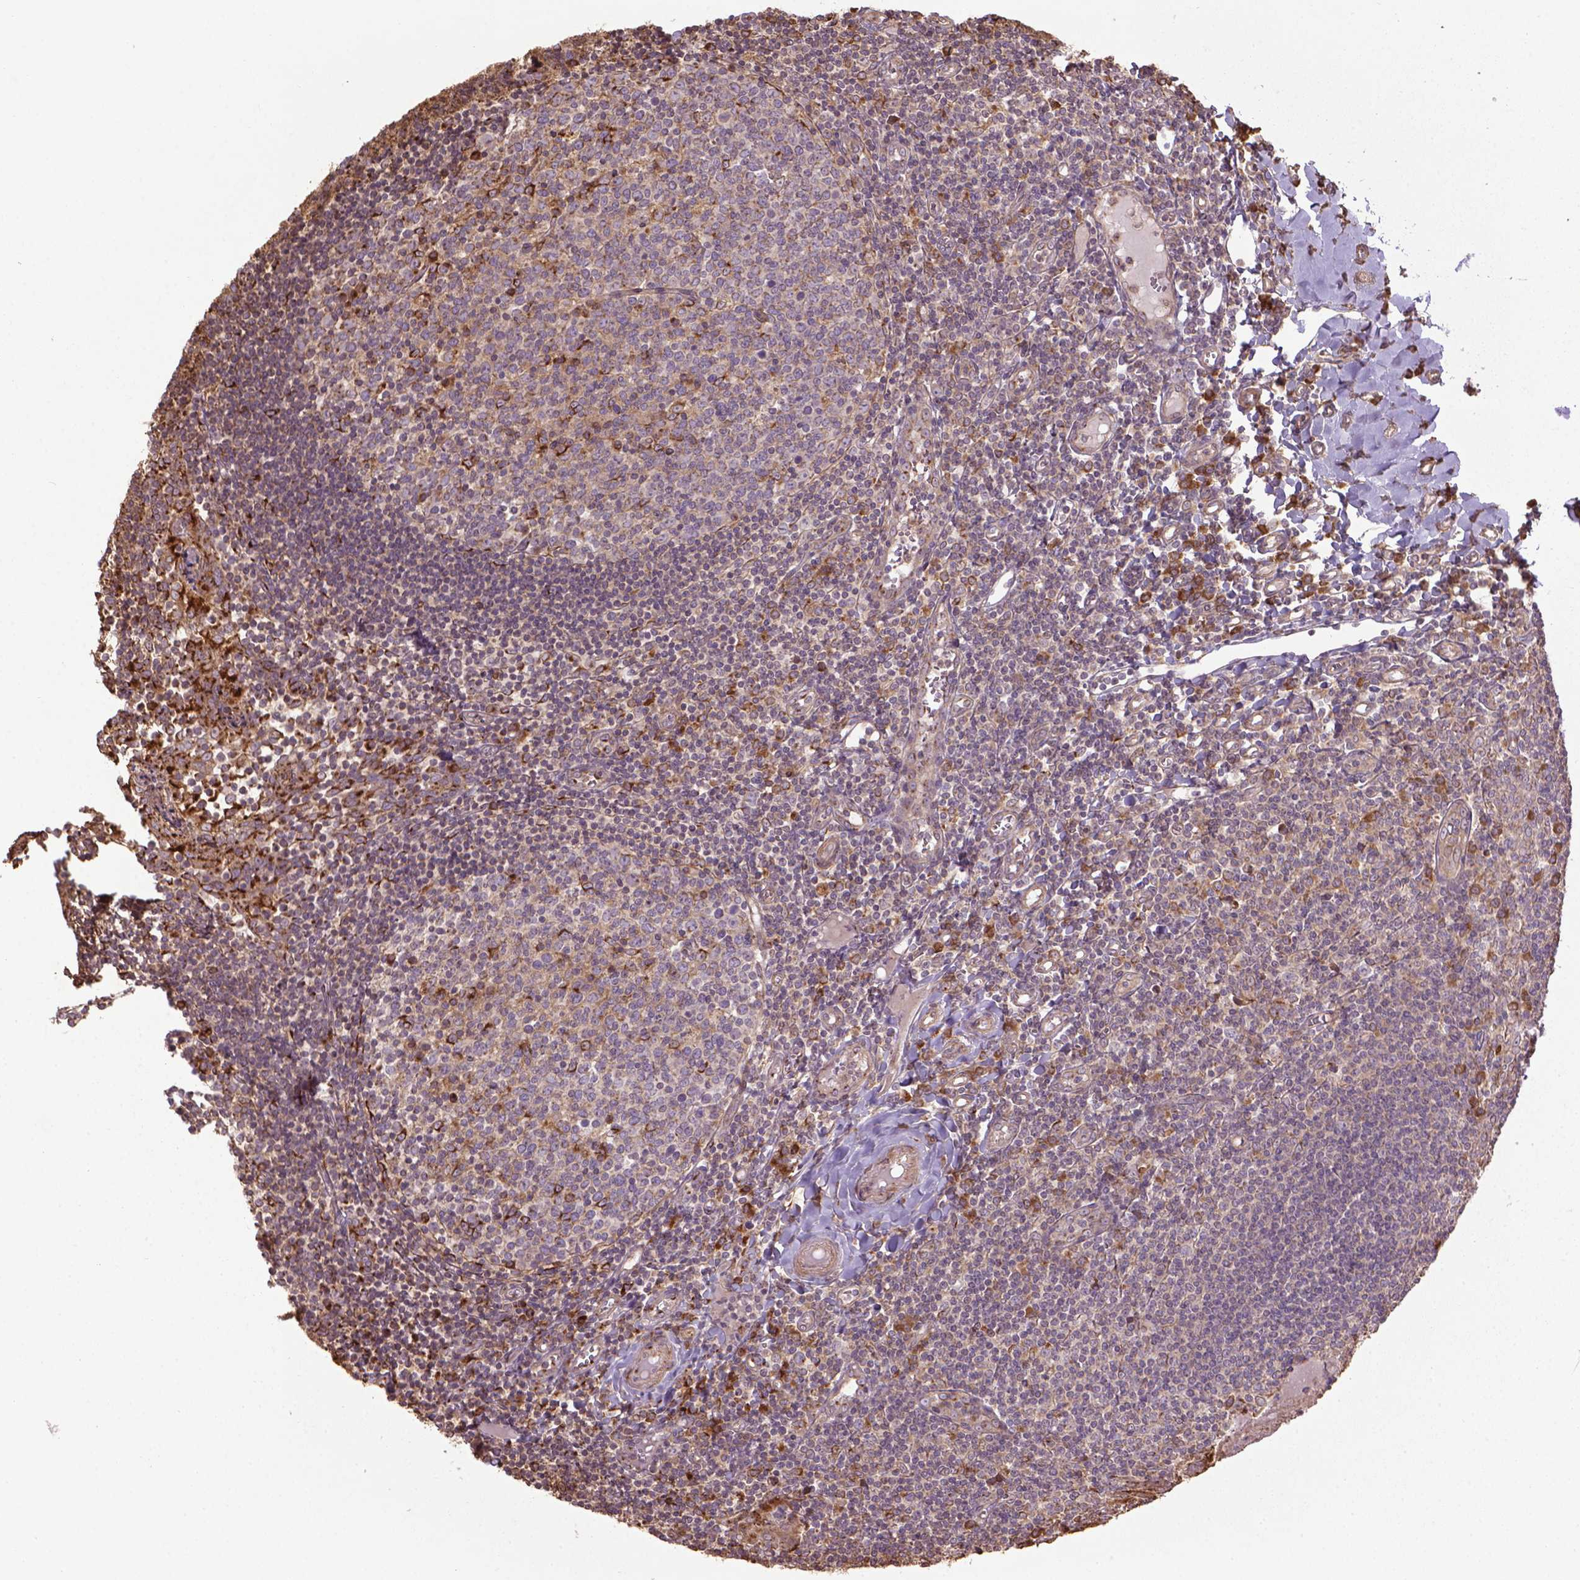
{"staining": {"intensity": "strong", "quantity": "<25%", "location": "cytoplasmic/membranous"}, "tissue": "lymph node", "cell_type": "Germinal center cells", "image_type": "normal", "snomed": [{"axis": "morphology", "description": "Normal tissue, NOS"}, {"axis": "topography", "description": "Lymph node"}], "caption": "Germinal center cells display medium levels of strong cytoplasmic/membranous positivity in approximately <25% of cells in normal lymph node.", "gene": "GAS1", "patient": {"sex": "female", "age": 21}}